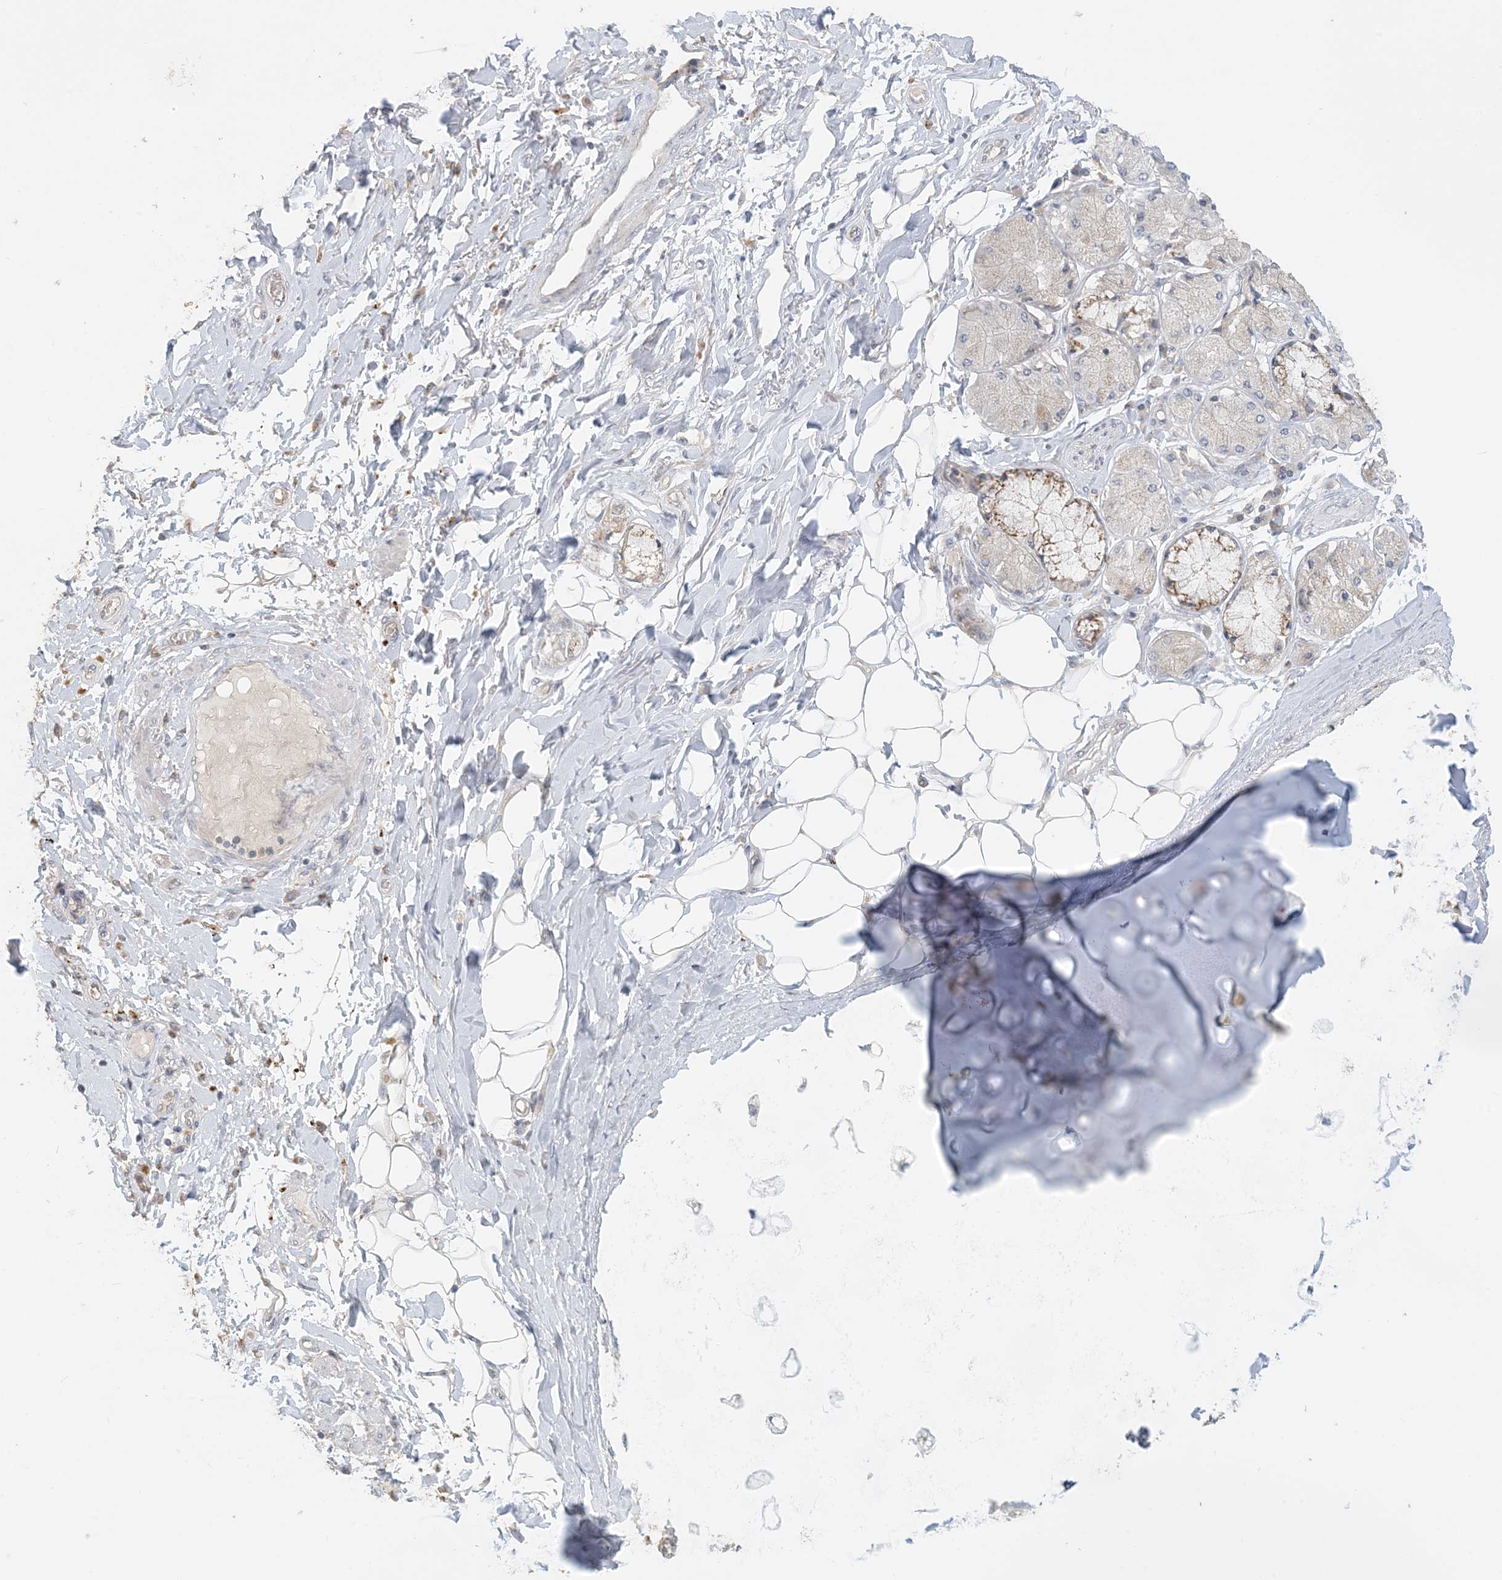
{"staining": {"intensity": "negative", "quantity": "none", "location": "none"}, "tissue": "adipose tissue", "cell_type": "Adipocytes", "image_type": "normal", "snomed": [{"axis": "morphology", "description": "Normal tissue, NOS"}, {"axis": "topography", "description": "Cartilage tissue"}, {"axis": "topography", "description": "Bronchus"}, {"axis": "topography", "description": "Lung"}, {"axis": "topography", "description": "Peripheral nerve tissue"}], "caption": "This image is of unremarkable adipose tissue stained with immunohistochemistry to label a protein in brown with the nuclei are counter-stained blue. There is no staining in adipocytes.", "gene": "SPPL2A", "patient": {"sex": "female", "age": 49}}